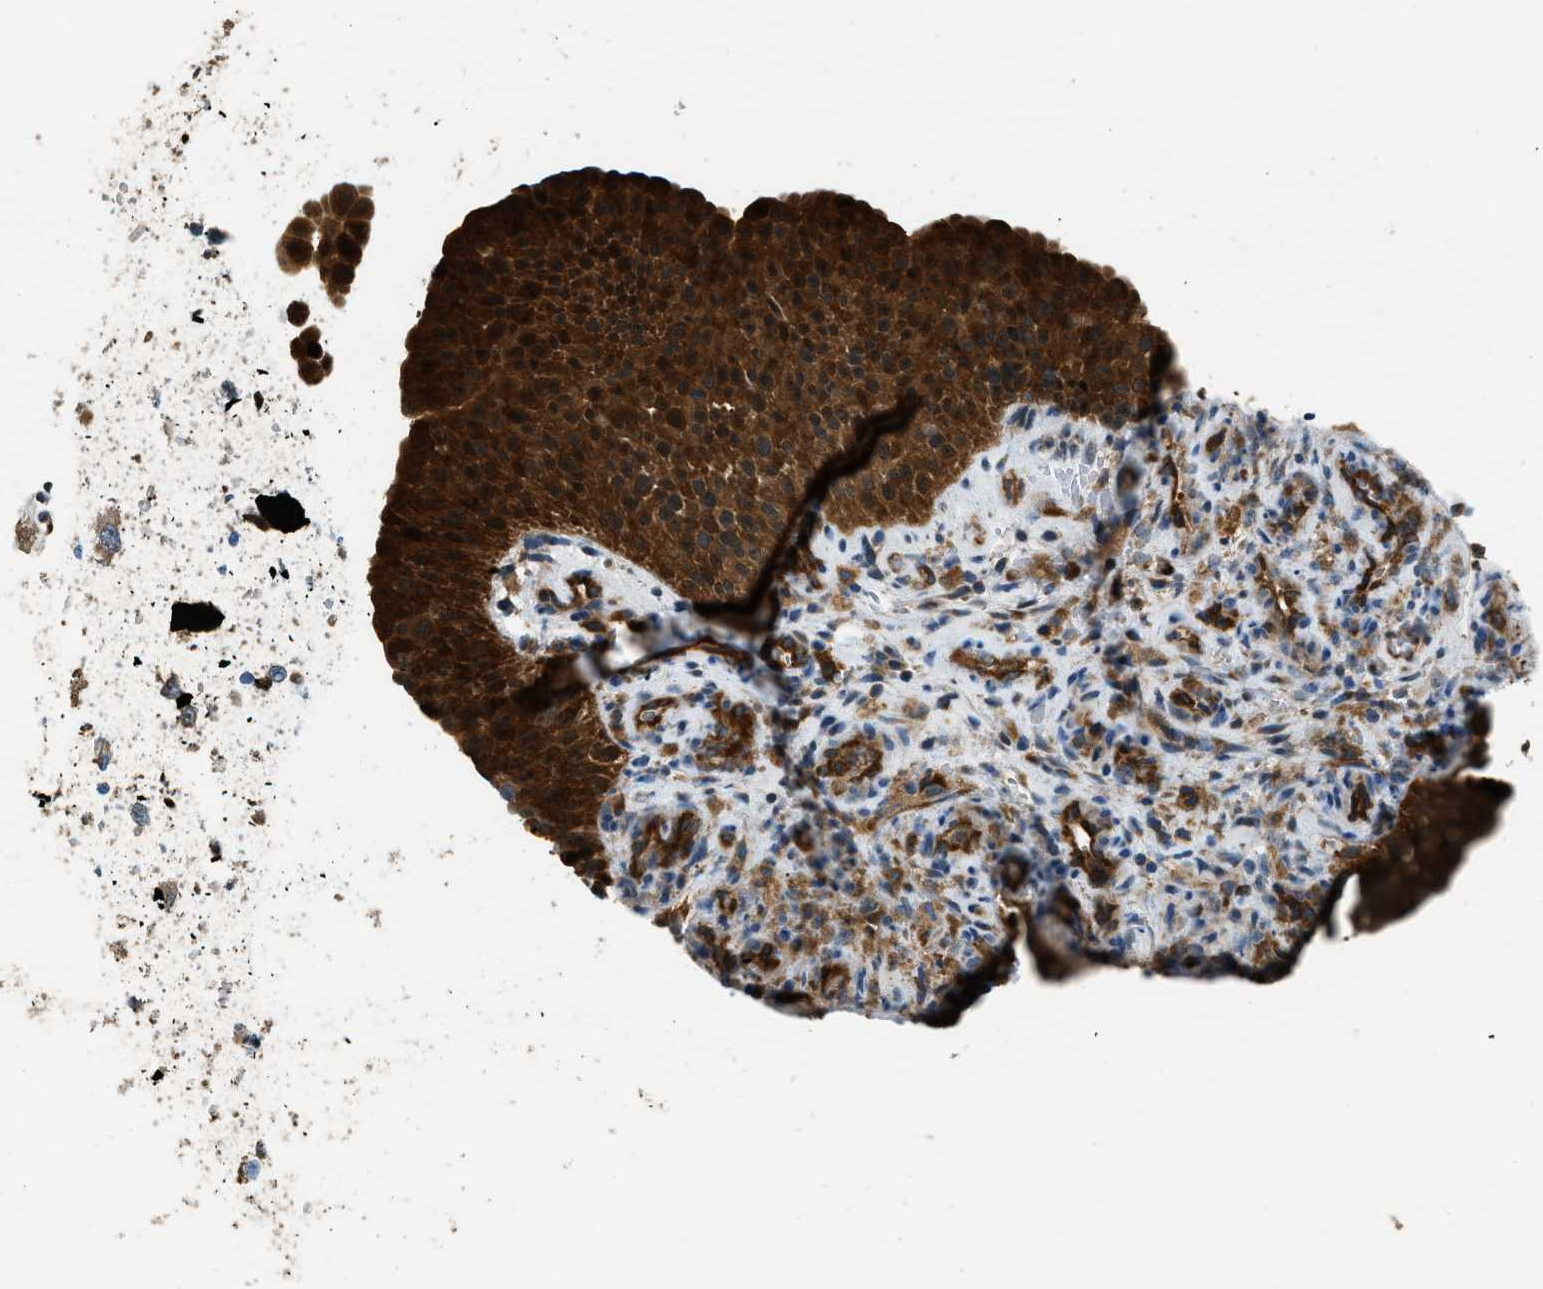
{"staining": {"intensity": "strong", "quantity": "25%-75%", "location": "cytoplasmic/membranous,nuclear"}, "tissue": "urothelial cancer", "cell_type": "Tumor cells", "image_type": "cancer", "snomed": [{"axis": "morphology", "description": "Urothelial carcinoma, Low grade"}, {"axis": "morphology", "description": "Urothelial carcinoma, High grade"}, {"axis": "topography", "description": "Urinary bladder"}], "caption": "DAB (3,3'-diaminobenzidine) immunohistochemical staining of low-grade urothelial carcinoma displays strong cytoplasmic/membranous and nuclear protein positivity in about 25%-75% of tumor cells. (DAB IHC with brightfield microscopy, high magnification).", "gene": "GIMAP8", "patient": {"sex": "male", "age": 35}}